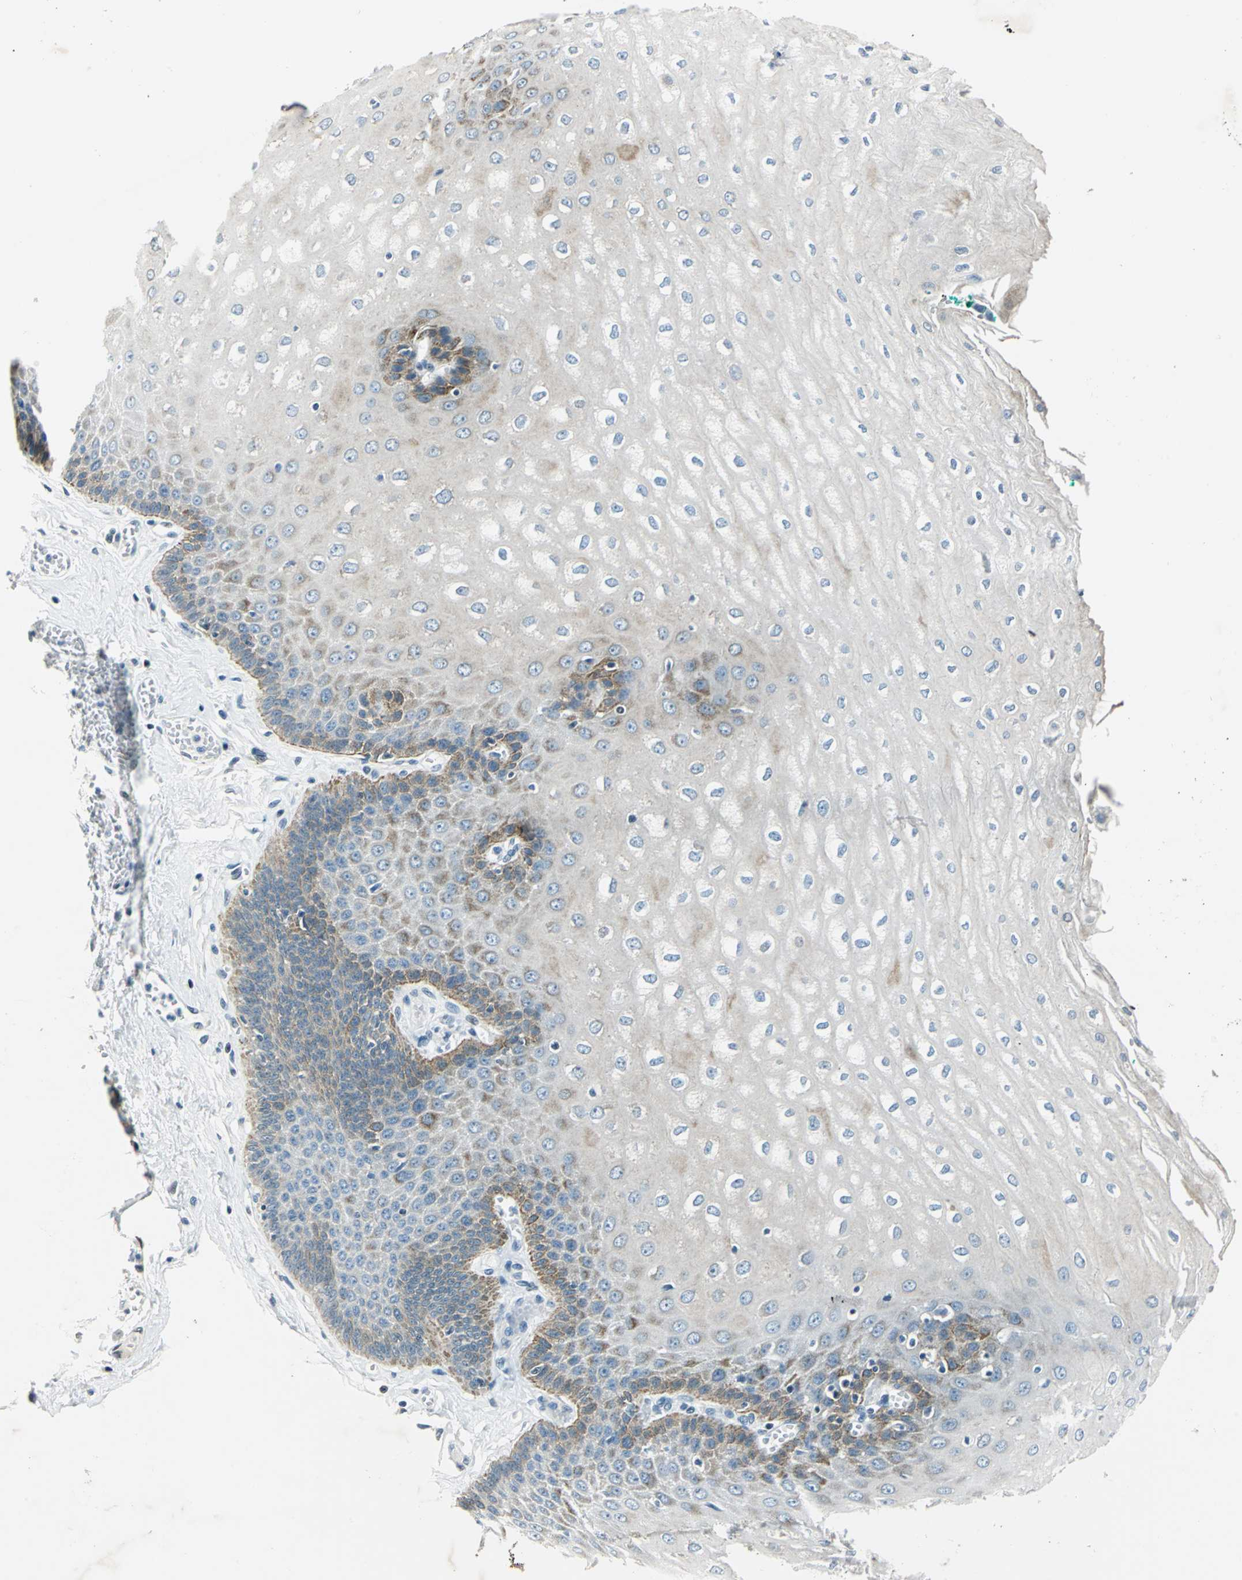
{"staining": {"intensity": "moderate", "quantity": "<25%", "location": "cytoplasmic/membranous"}, "tissue": "esophagus", "cell_type": "Squamous epithelial cells", "image_type": "normal", "snomed": [{"axis": "morphology", "description": "Normal tissue, NOS"}, {"axis": "topography", "description": "Esophagus"}], "caption": "Squamous epithelial cells show low levels of moderate cytoplasmic/membranous expression in approximately <25% of cells in benign esophagus.", "gene": "HCFC2", "patient": {"sex": "male", "age": 60}}